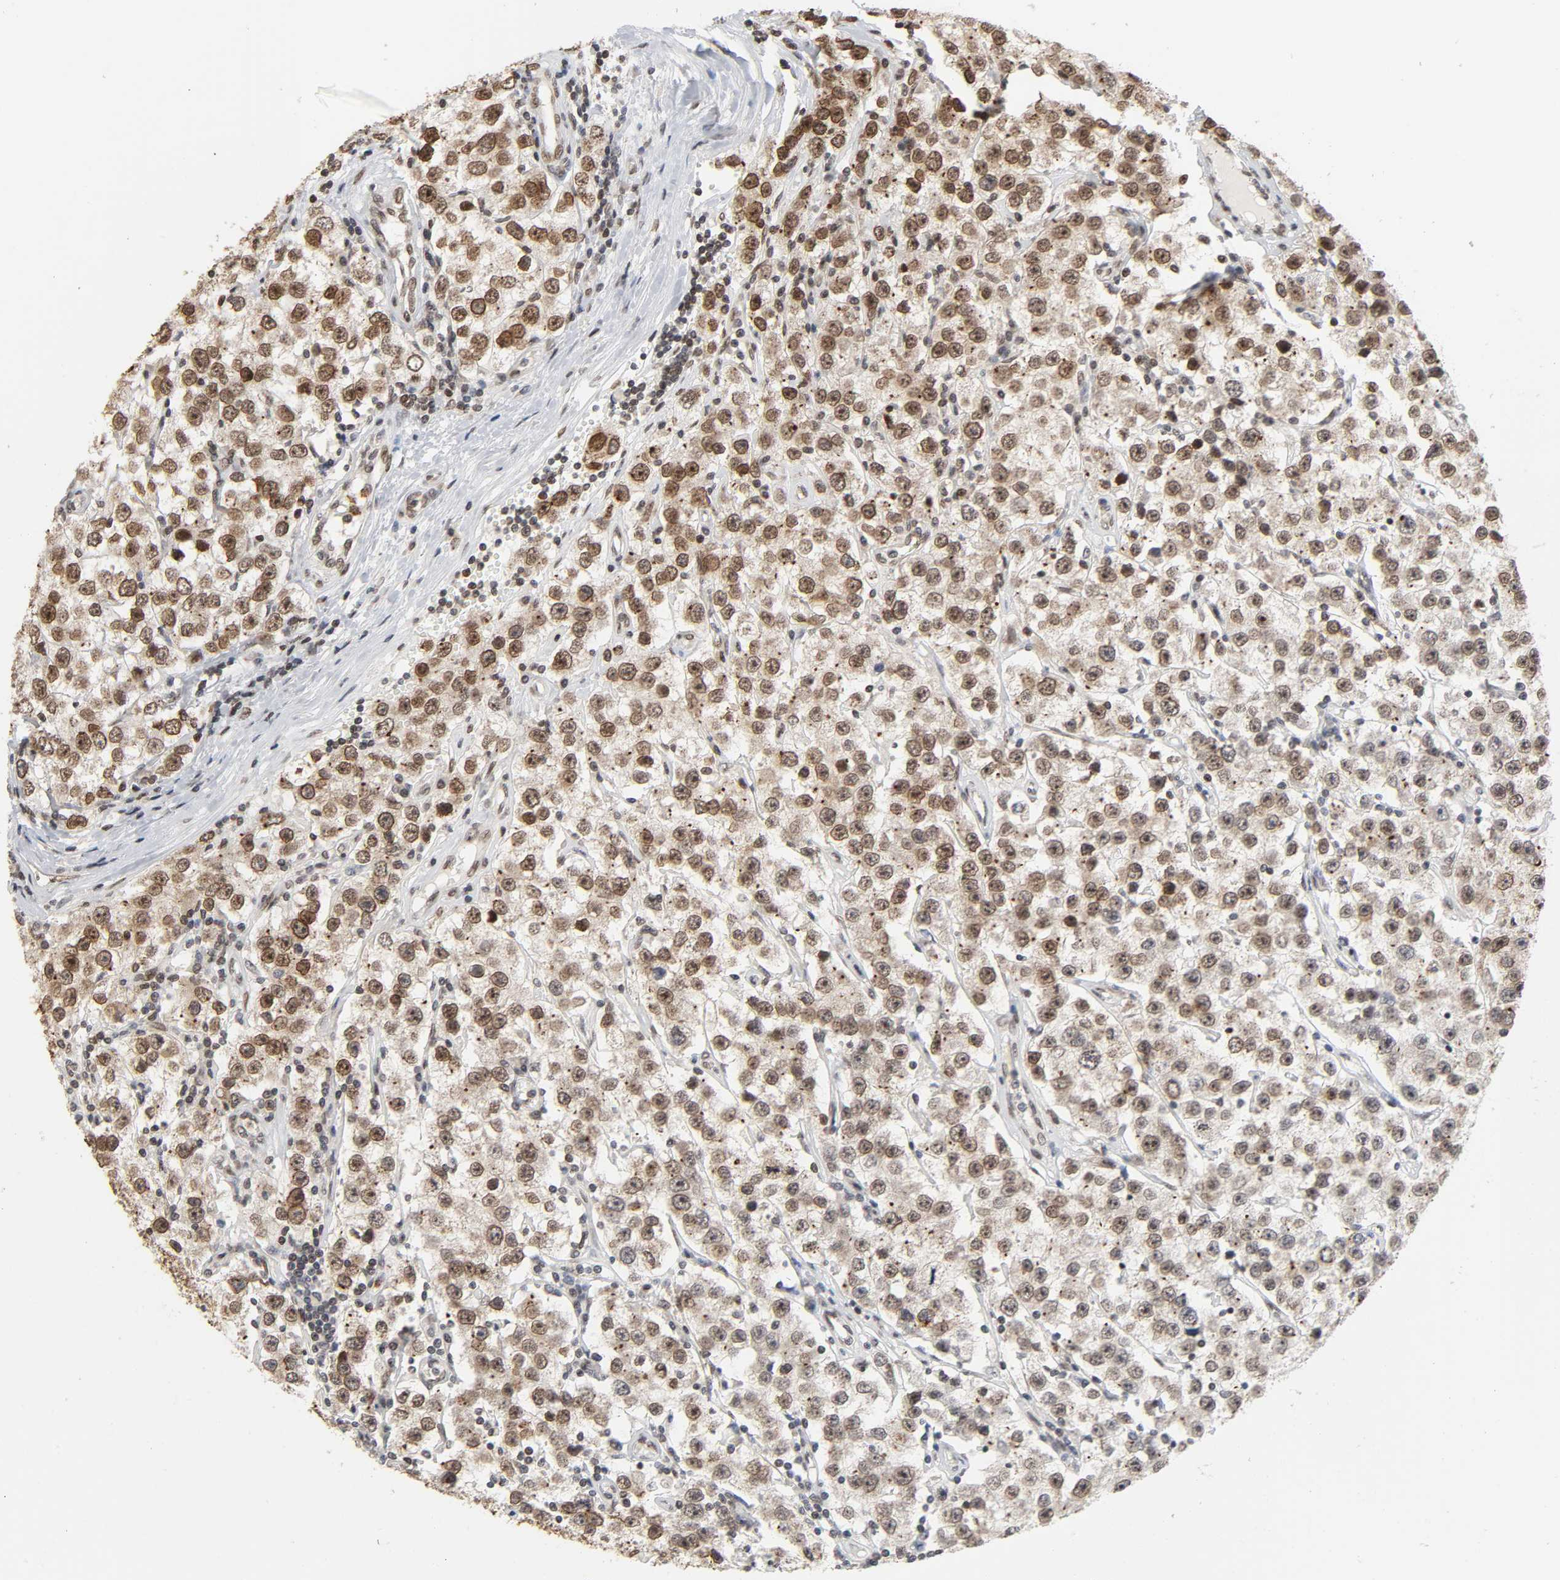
{"staining": {"intensity": "moderate", "quantity": ">75%", "location": "nuclear"}, "tissue": "testis cancer", "cell_type": "Tumor cells", "image_type": "cancer", "snomed": [{"axis": "morphology", "description": "Seminoma, NOS"}, {"axis": "topography", "description": "Testis"}], "caption": "Moderate nuclear protein staining is appreciated in approximately >75% of tumor cells in testis cancer (seminoma).", "gene": "SUMO1", "patient": {"sex": "male", "age": 52}}